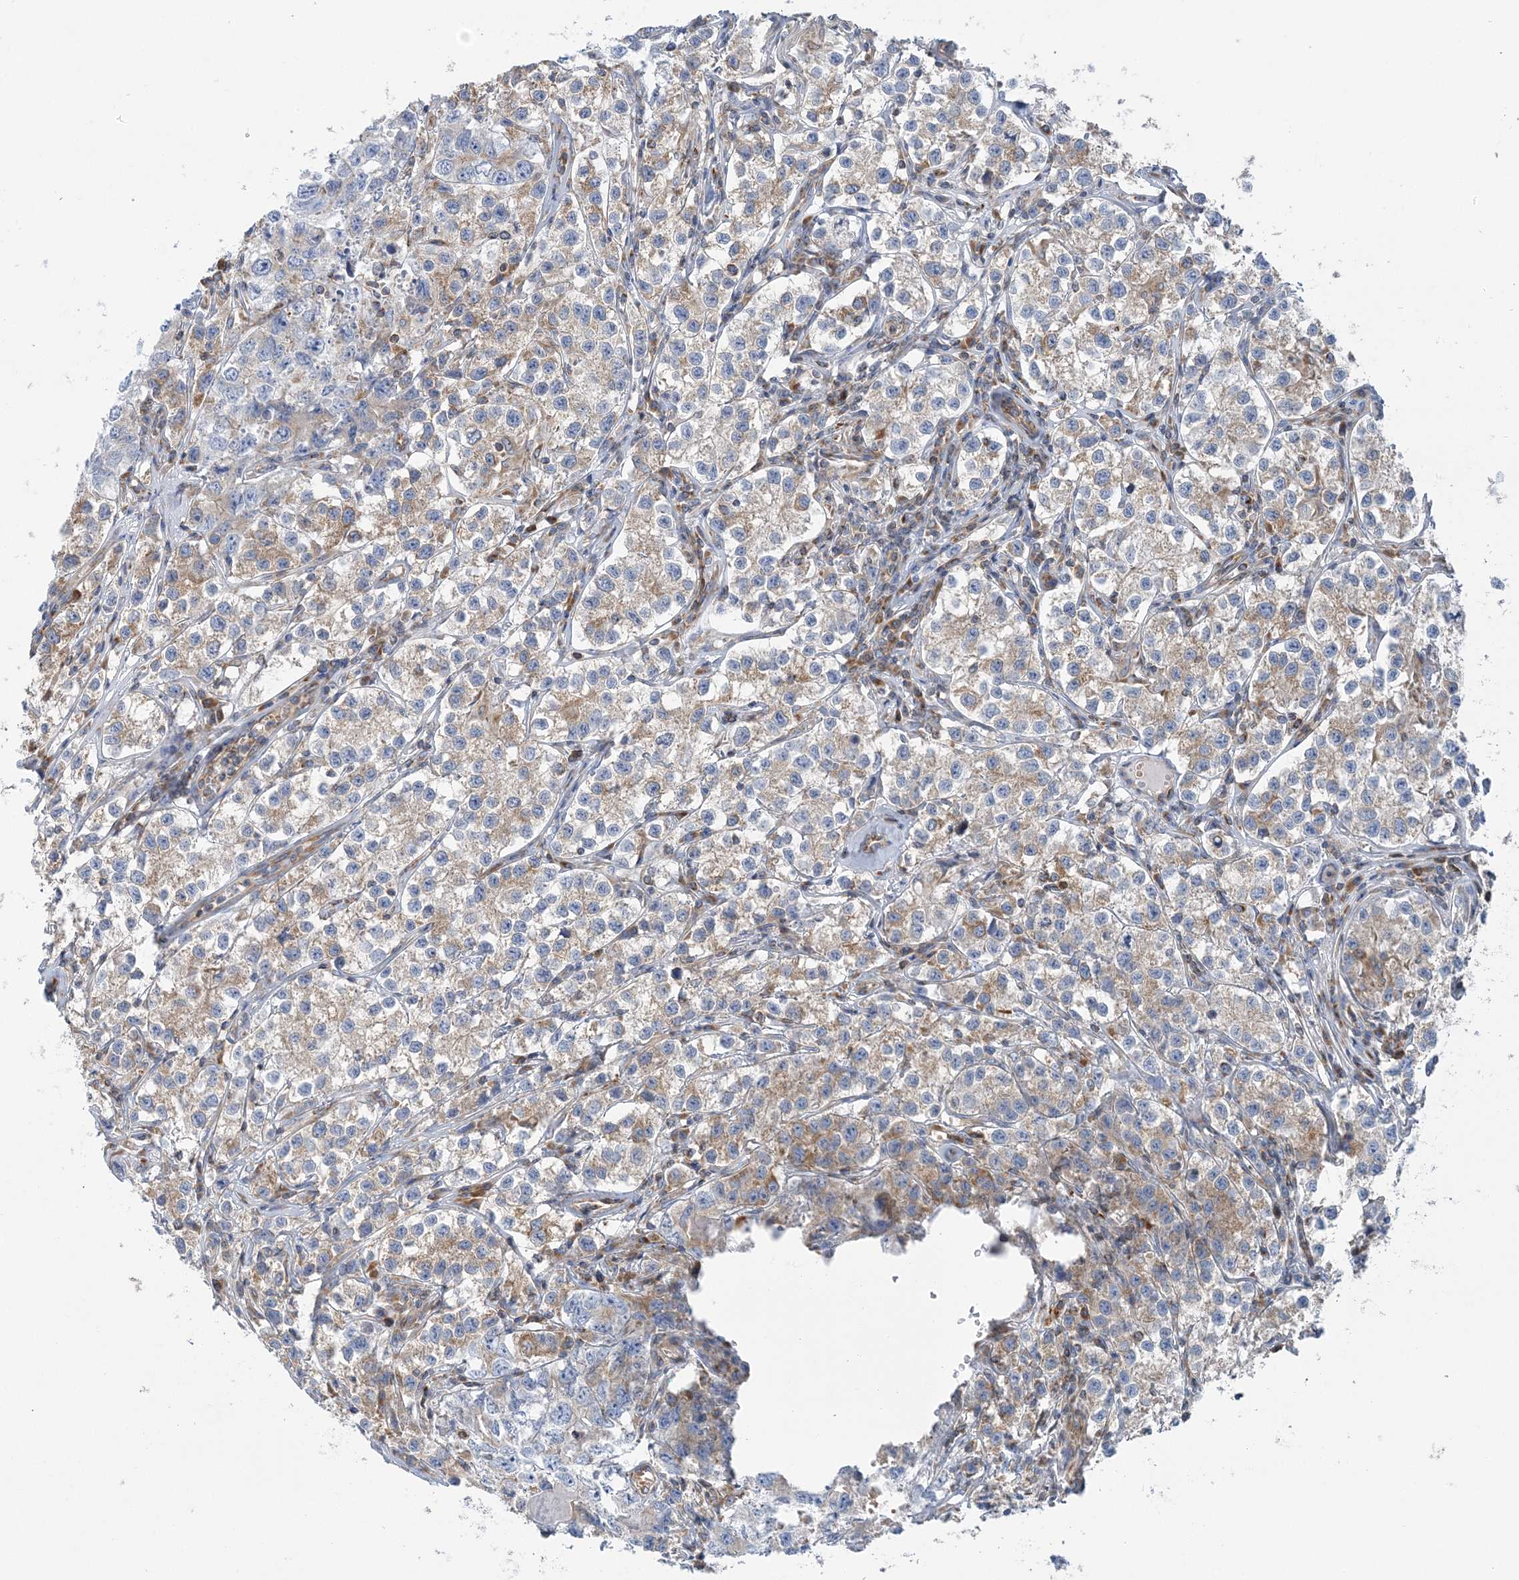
{"staining": {"intensity": "moderate", "quantity": "25%-75%", "location": "cytoplasmic/membranous"}, "tissue": "testis cancer", "cell_type": "Tumor cells", "image_type": "cancer", "snomed": [{"axis": "morphology", "description": "Seminoma, NOS"}, {"axis": "morphology", "description": "Carcinoma, Embryonal, NOS"}, {"axis": "topography", "description": "Testis"}], "caption": "Testis cancer (seminoma) tissue shows moderate cytoplasmic/membranous expression in approximately 25%-75% of tumor cells", "gene": "FAM114A2", "patient": {"sex": "male", "age": 43}}